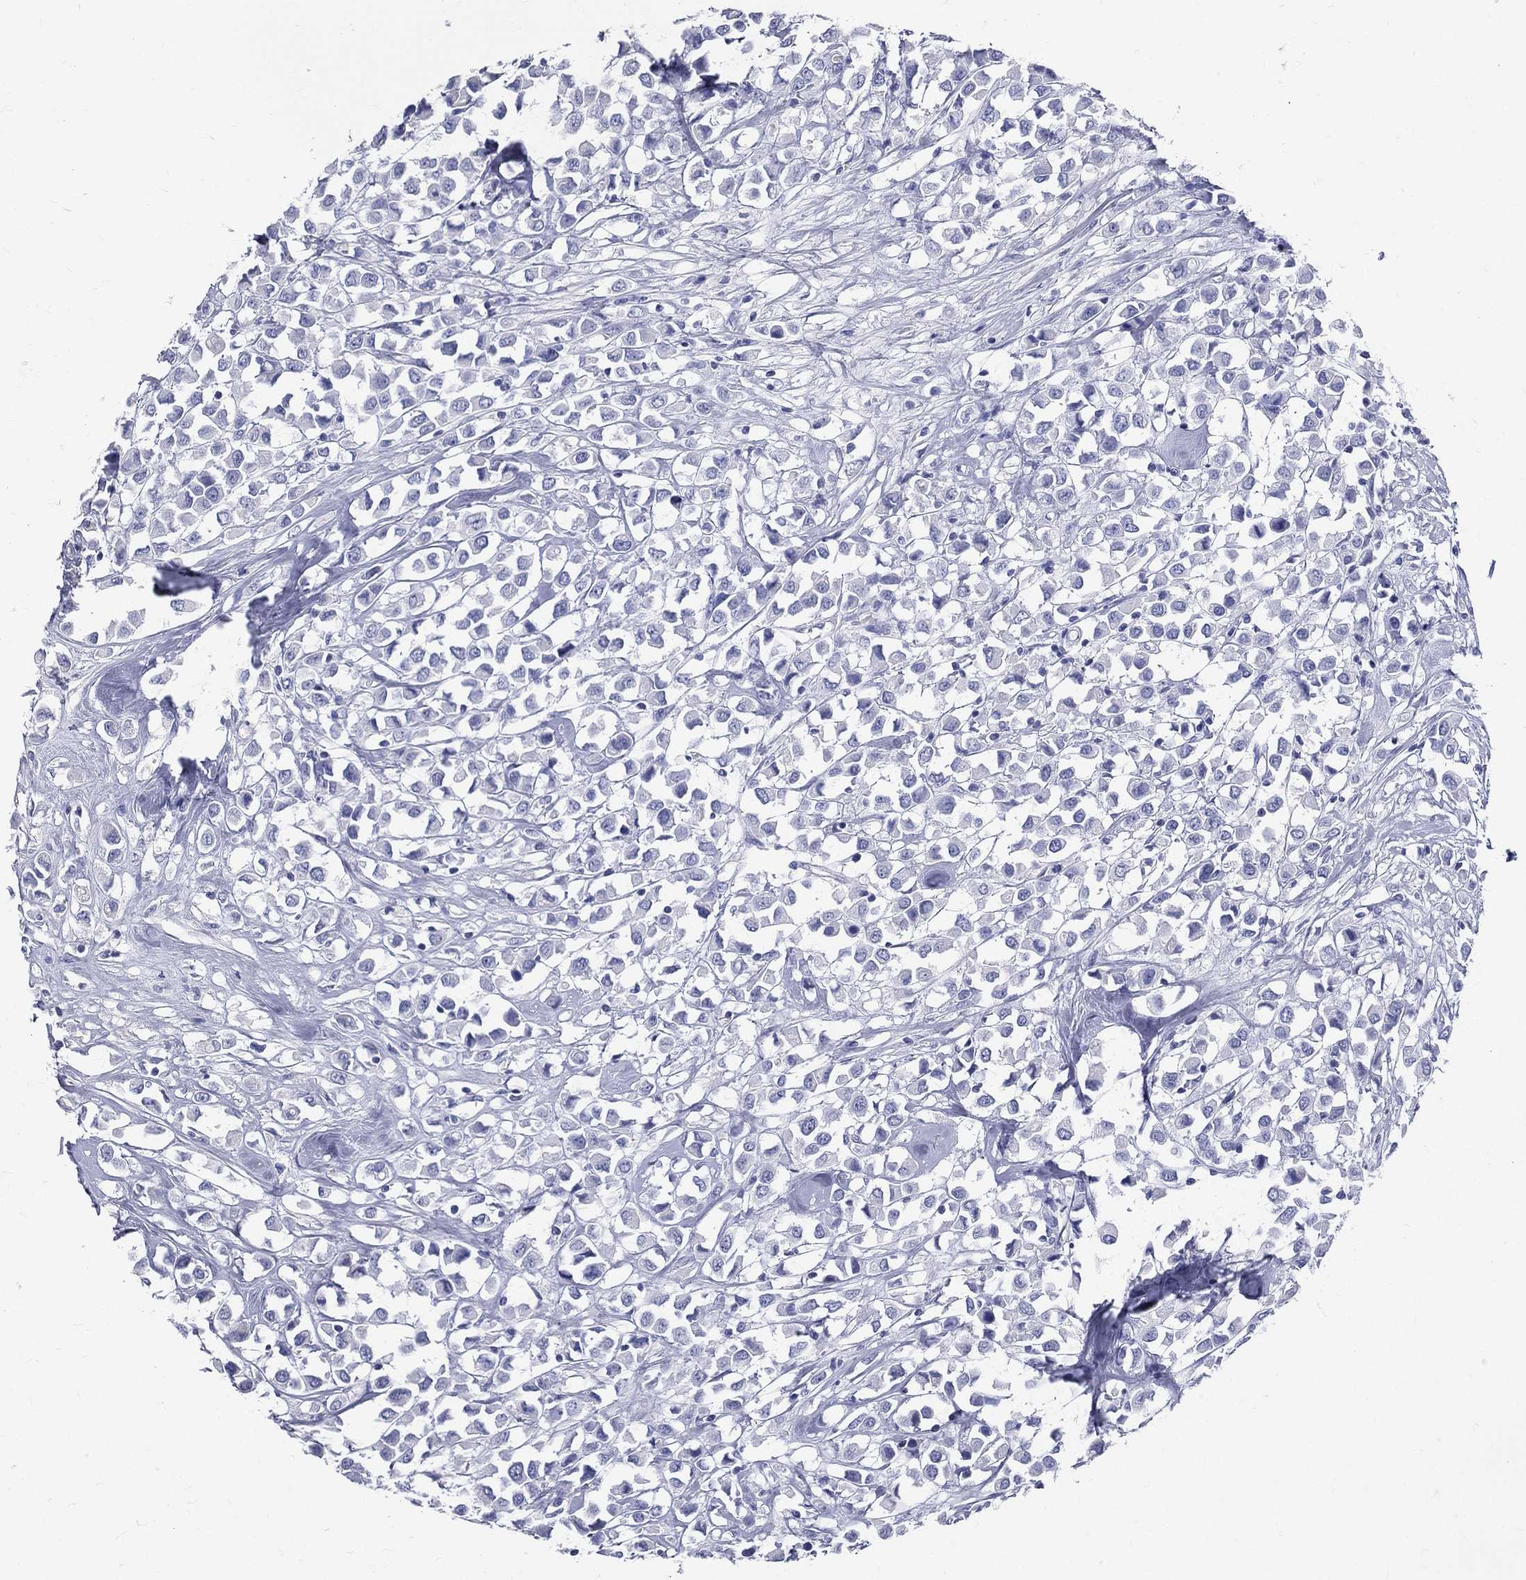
{"staining": {"intensity": "negative", "quantity": "none", "location": "none"}, "tissue": "breast cancer", "cell_type": "Tumor cells", "image_type": "cancer", "snomed": [{"axis": "morphology", "description": "Duct carcinoma"}, {"axis": "topography", "description": "Breast"}], "caption": "Photomicrograph shows no significant protein positivity in tumor cells of breast cancer. (DAB IHC, high magnification).", "gene": "ETNPPL", "patient": {"sex": "female", "age": 61}}